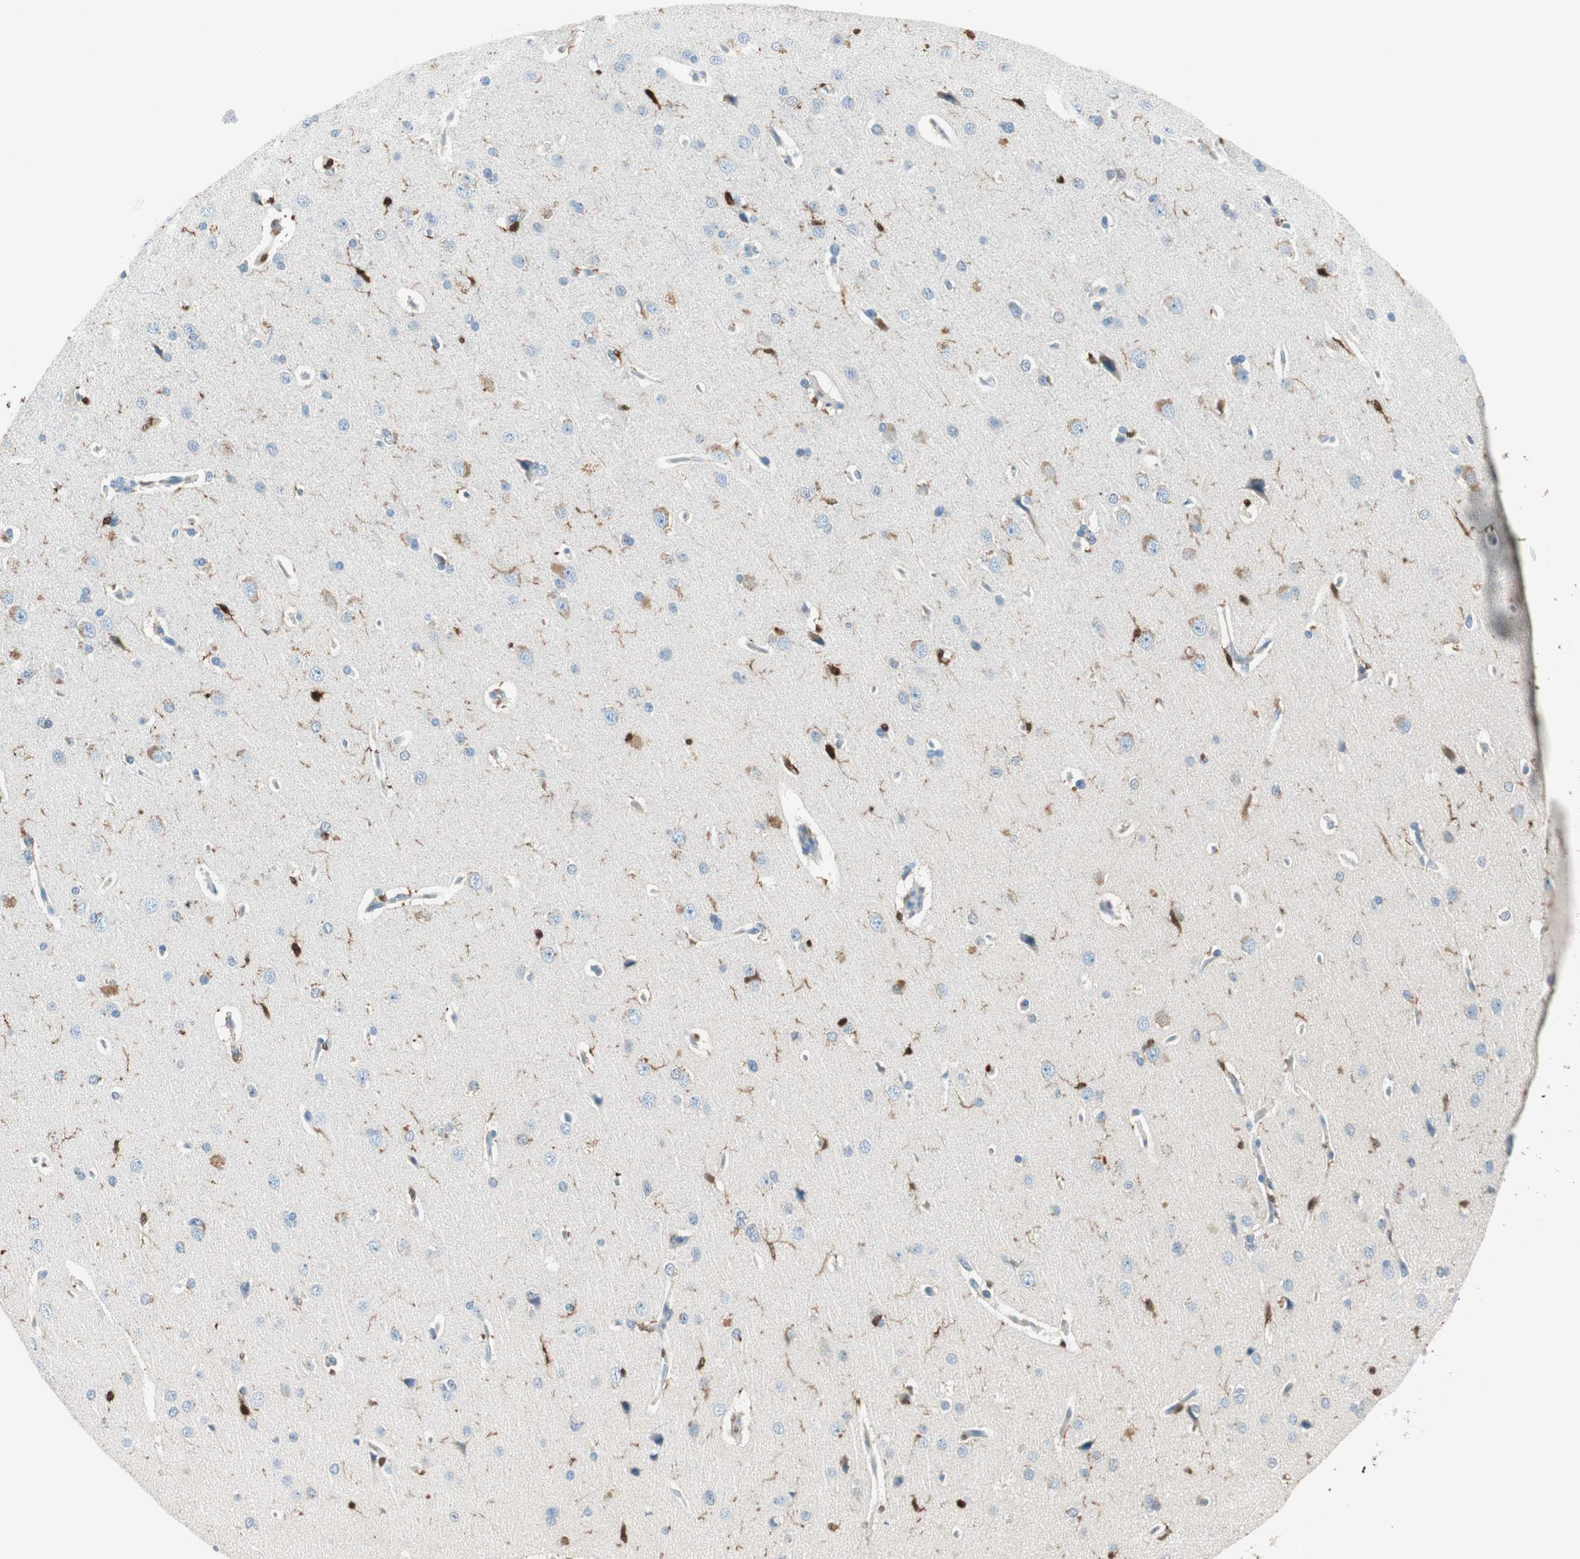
{"staining": {"intensity": "negative", "quantity": "none", "location": "none"}, "tissue": "cerebral cortex", "cell_type": "Endothelial cells", "image_type": "normal", "snomed": [{"axis": "morphology", "description": "Normal tissue, NOS"}, {"axis": "topography", "description": "Cerebral cortex"}], "caption": "Protein analysis of unremarkable cerebral cortex exhibits no significant staining in endothelial cells. (DAB (3,3'-diaminobenzidine) IHC with hematoxylin counter stain).", "gene": "COTL1", "patient": {"sex": "male", "age": 62}}